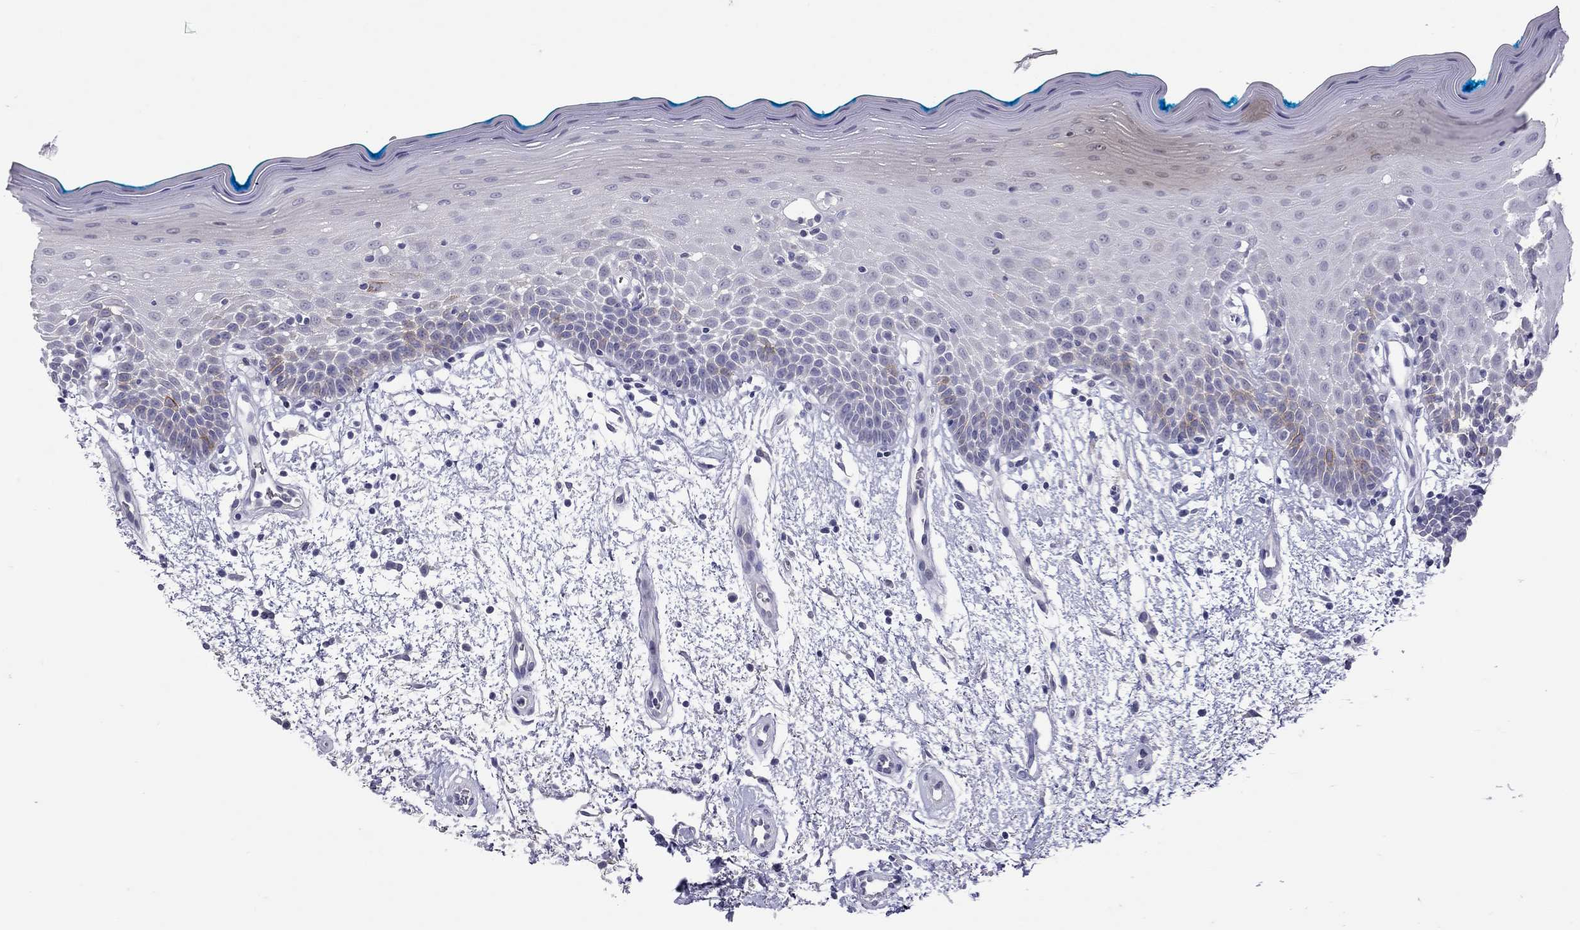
{"staining": {"intensity": "negative", "quantity": "none", "location": "none"}, "tissue": "oral mucosa", "cell_type": "Squamous epithelial cells", "image_type": "normal", "snomed": [{"axis": "morphology", "description": "Normal tissue, NOS"}, {"axis": "morphology", "description": "Squamous cell carcinoma, NOS"}, {"axis": "topography", "description": "Oral tissue"}, {"axis": "topography", "description": "Head-Neck"}], "caption": "Oral mucosa stained for a protein using IHC displays no expression squamous epithelial cells.", "gene": "MUC16", "patient": {"sex": "female", "age": 75}}